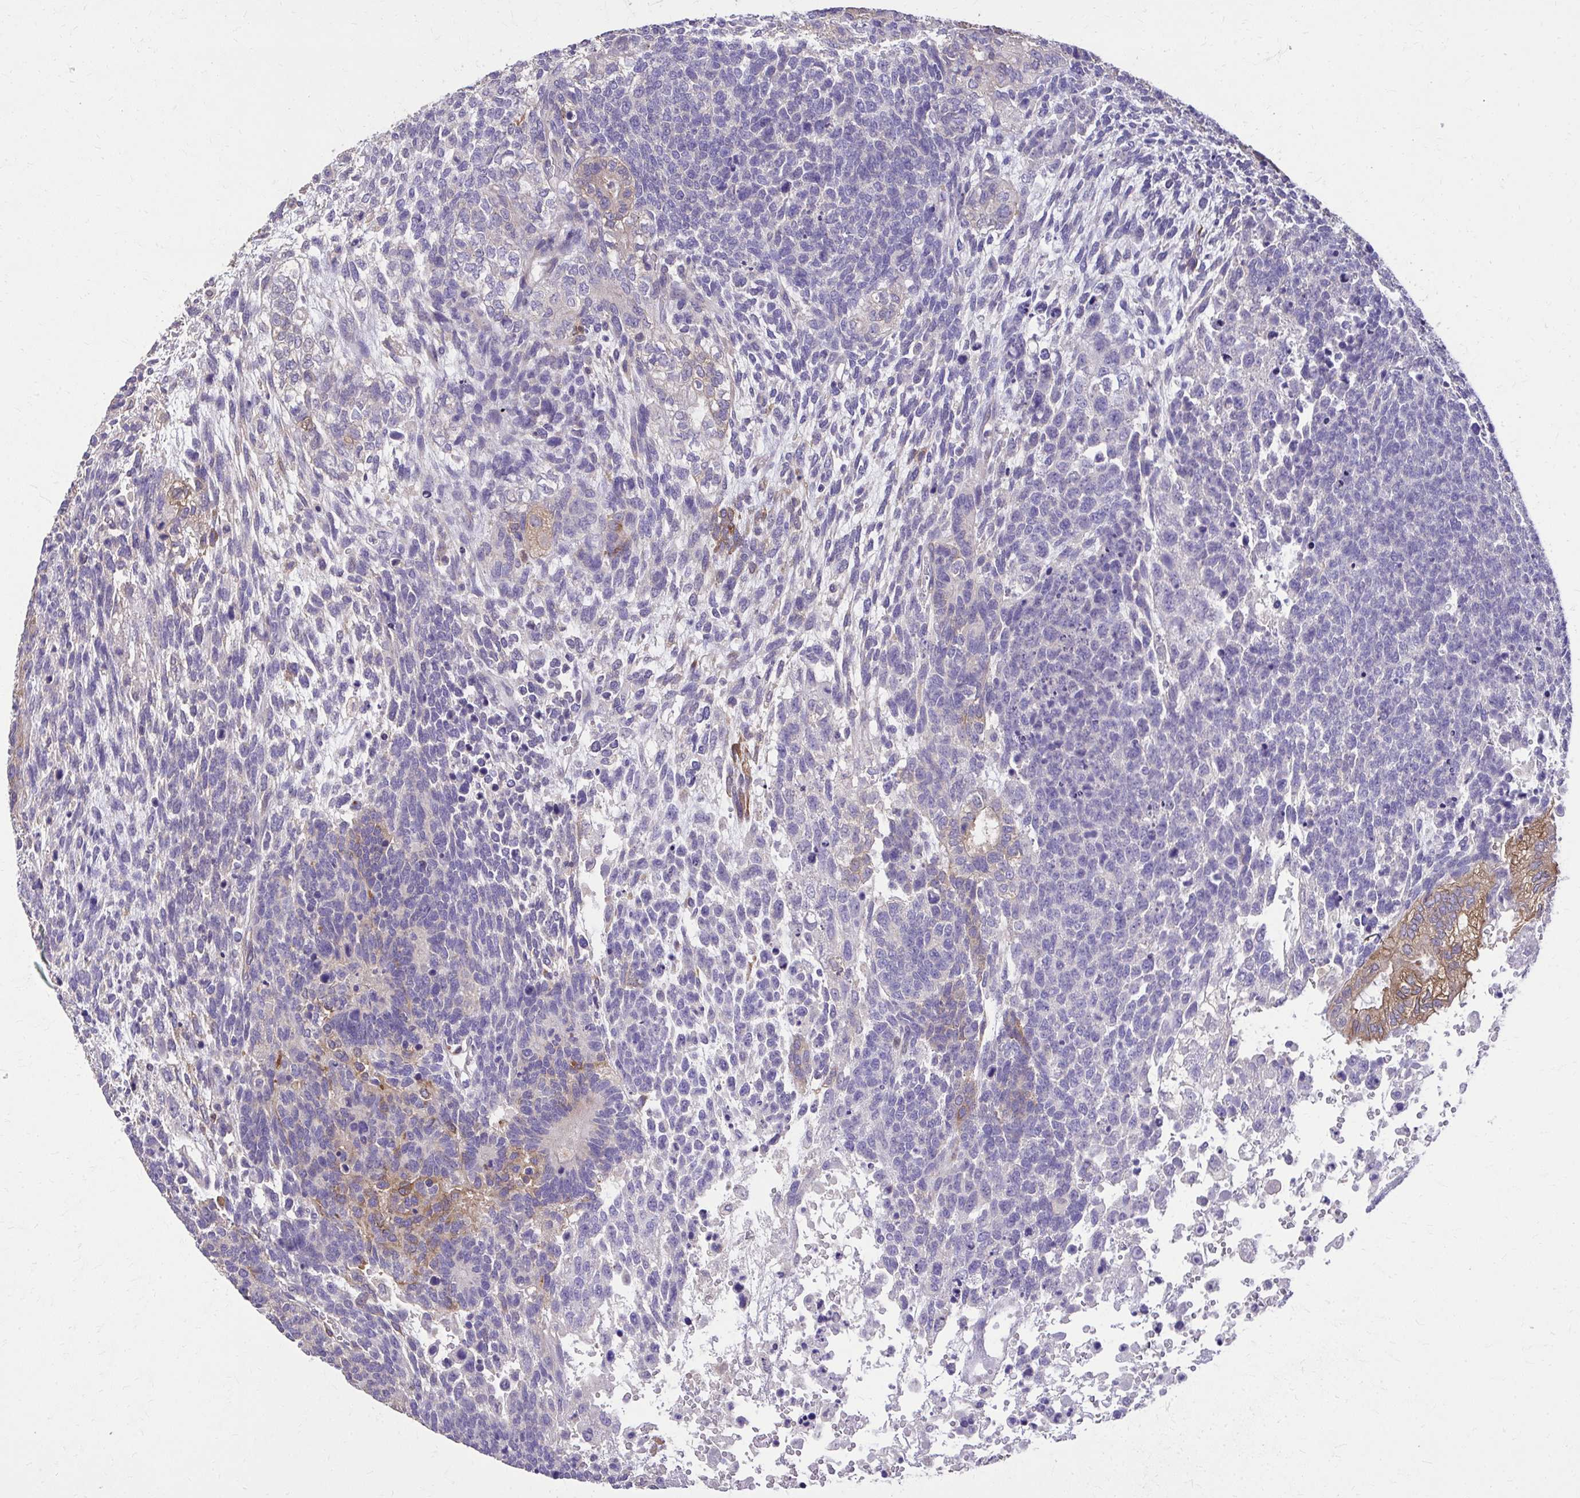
{"staining": {"intensity": "moderate", "quantity": "<25%", "location": "cytoplasmic/membranous"}, "tissue": "testis cancer", "cell_type": "Tumor cells", "image_type": "cancer", "snomed": [{"axis": "morphology", "description": "Carcinoma, Embryonal, NOS"}, {"axis": "topography", "description": "Testis"}], "caption": "DAB immunohistochemical staining of embryonal carcinoma (testis) shows moderate cytoplasmic/membranous protein staining in about <25% of tumor cells.", "gene": "EPB41L1", "patient": {"sex": "male", "age": 23}}